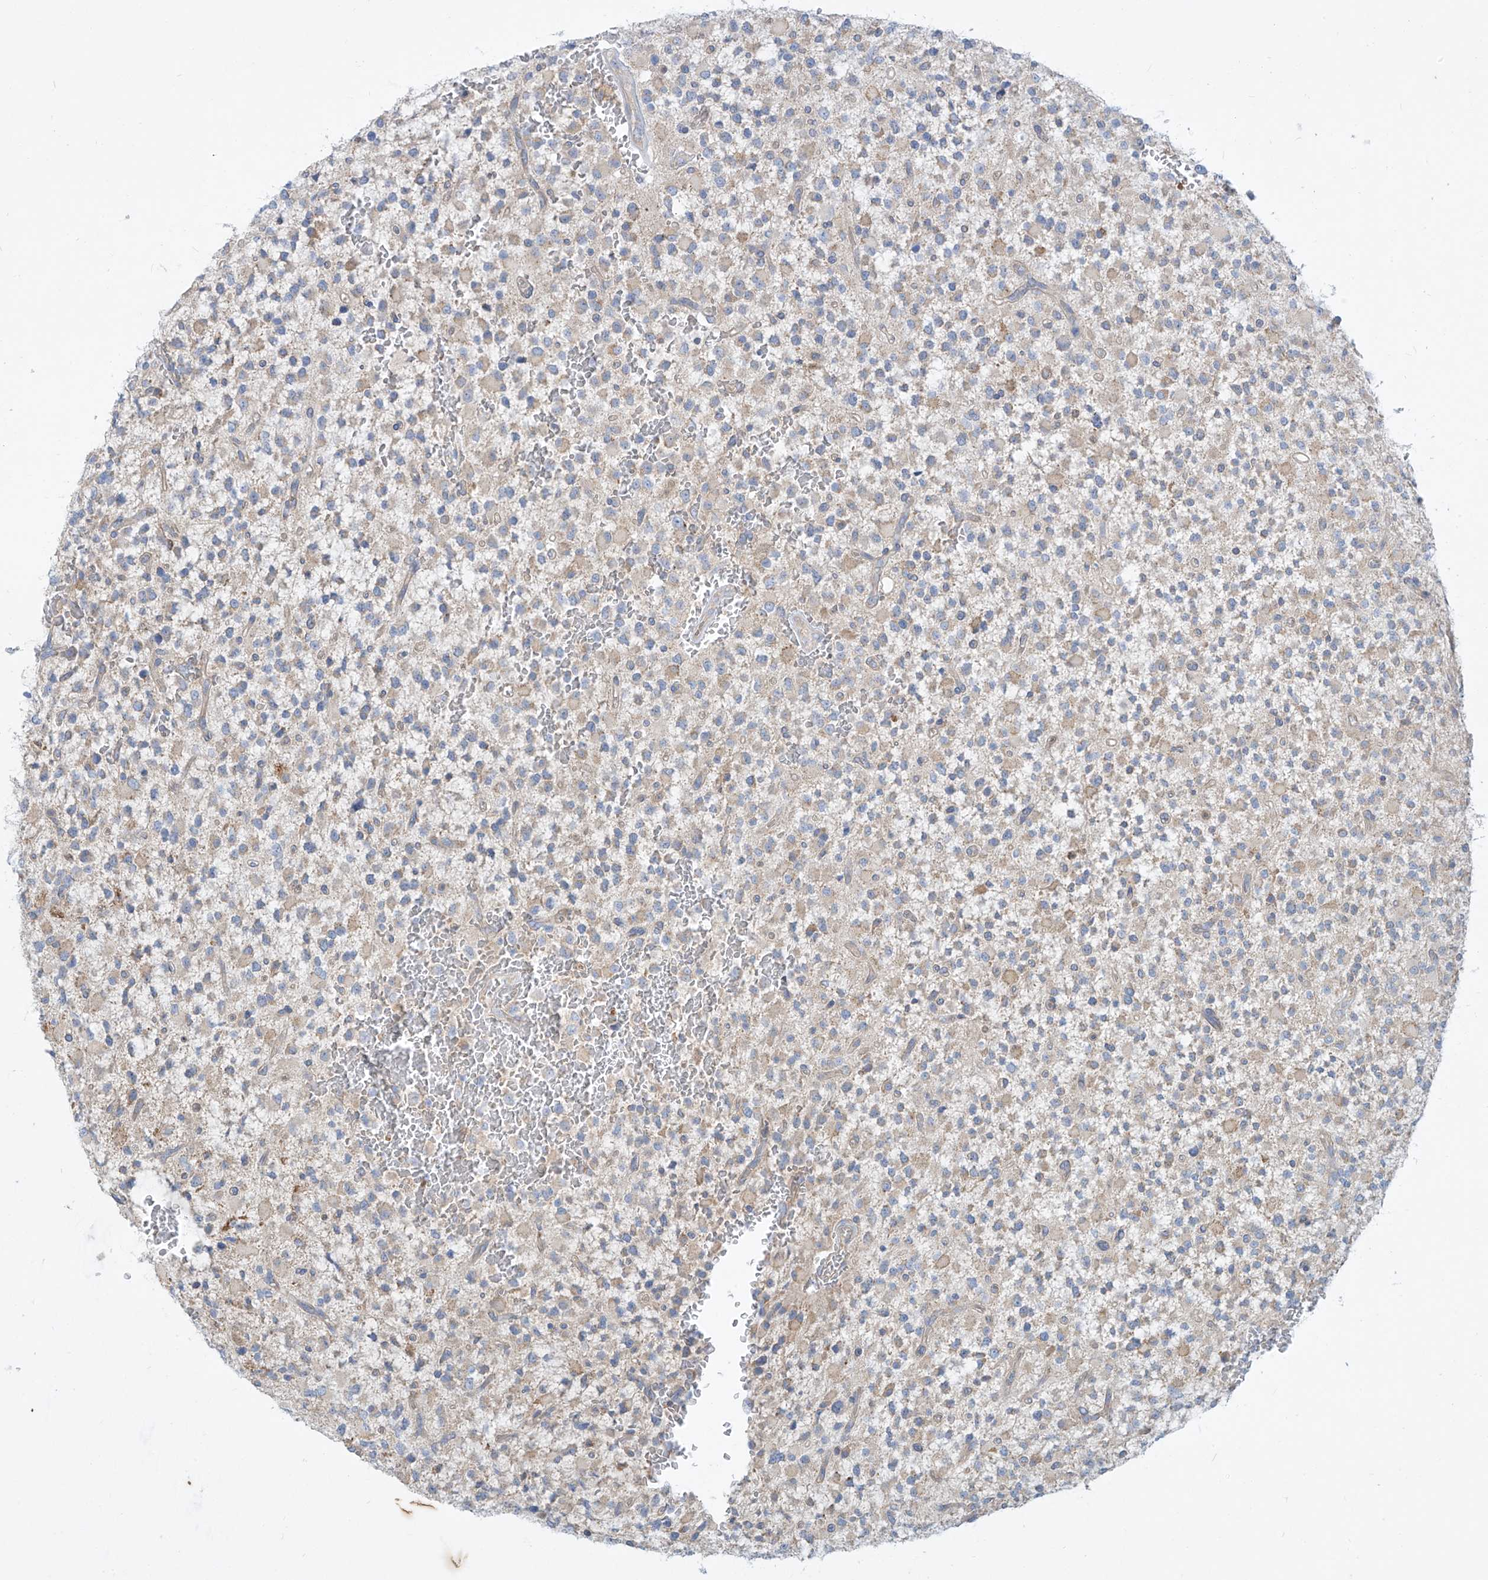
{"staining": {"intensity": "weak", "quantity": "<25%", "location": "cytoplasmic/membranous"}, "tissue": "glioma", "cell_type": "Tumor cells", "image_type": "cancer", "snomed": [{"axis": "morphology", "description": "Glioma, malignant, High grade"}, {"axis": "topography", "description": "Brain"}], "caption": "The immunohistochemistry micrograph has no significant expression in tumor cells of malignant glioma (high-grade) tissue. The staining was performed using DAB to visualize the protein expression in brown, while the nuclei were stained in blue with hematoxylin (Magnification: 20x).", "gene": "DGKQ", "patient": {"sex": "male", "age": 34}}